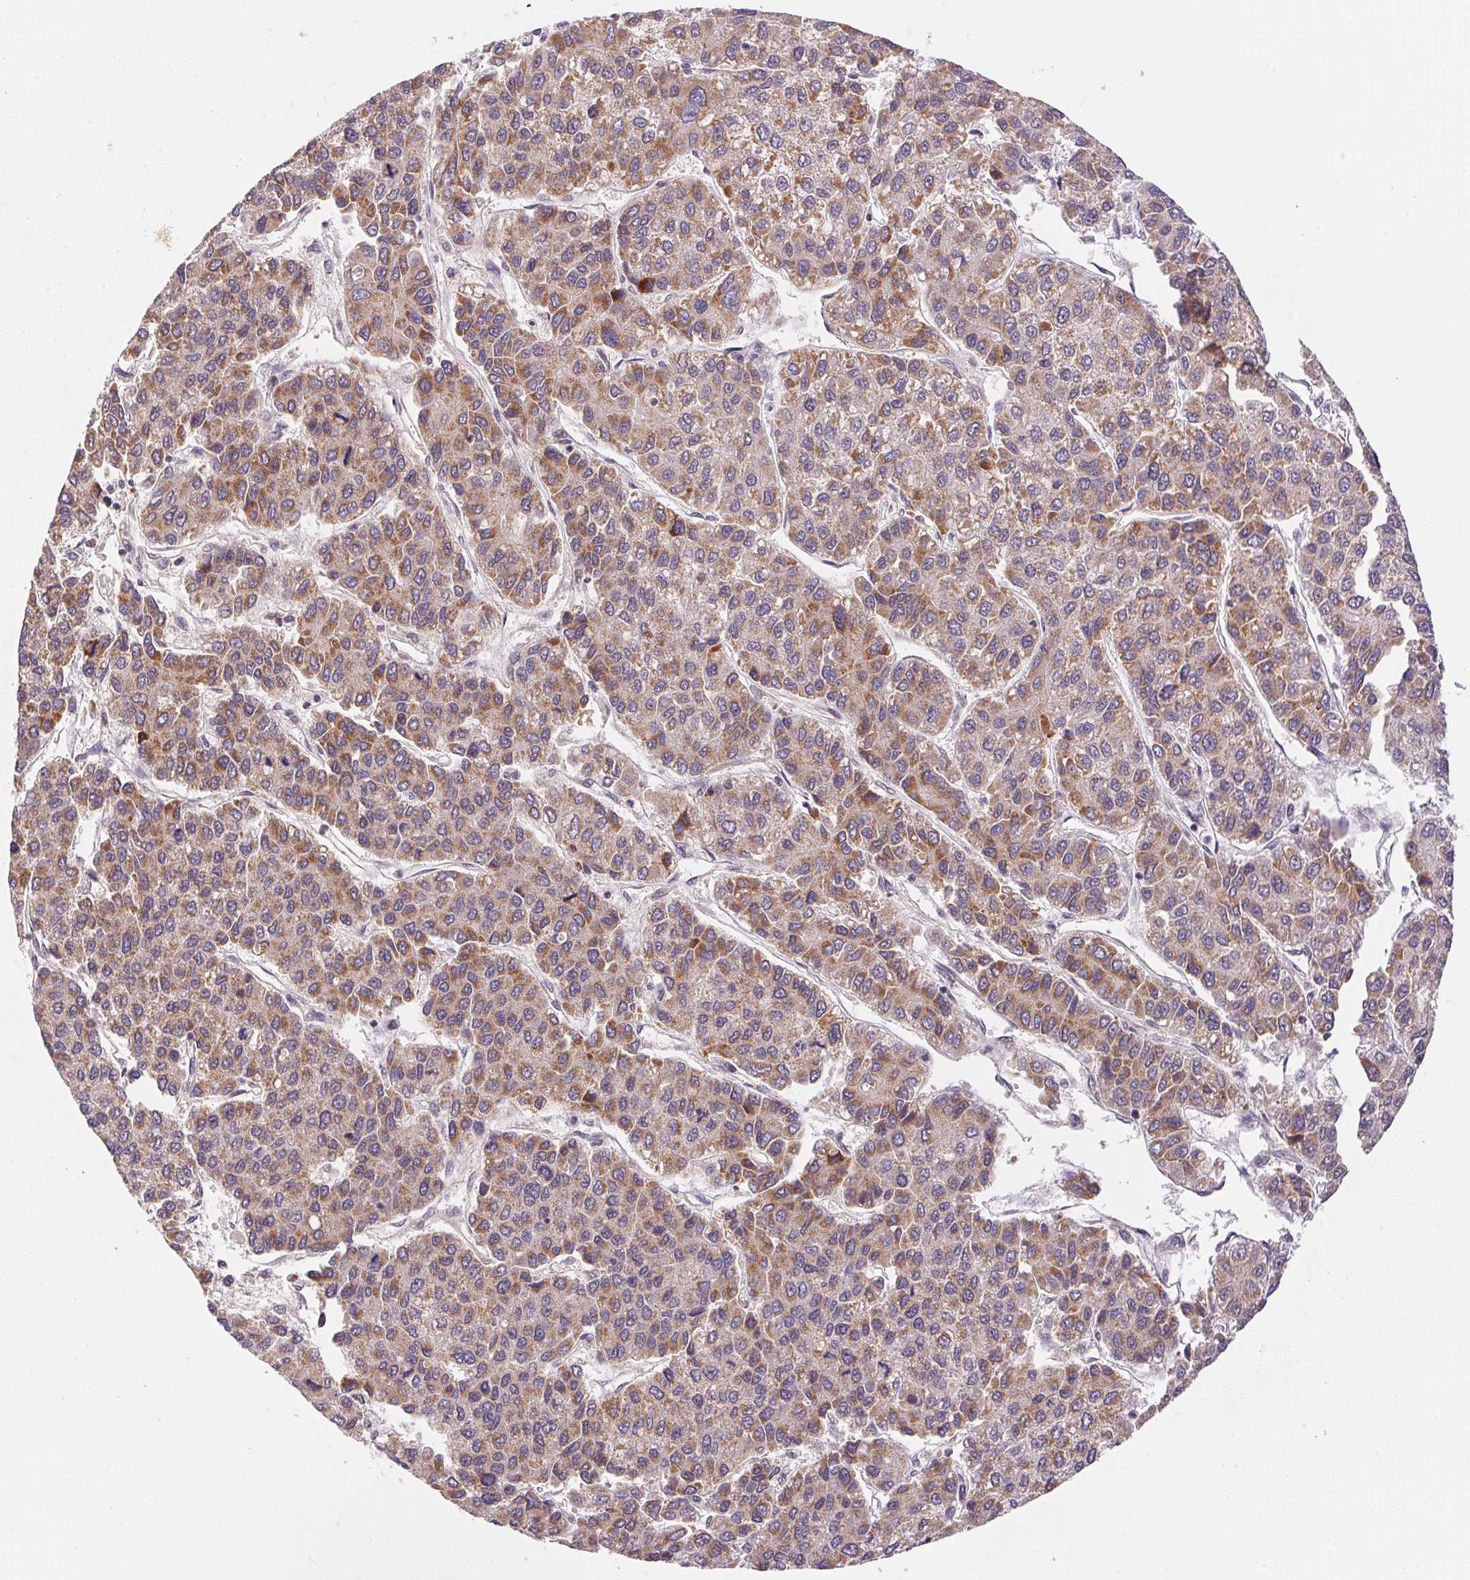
{"staining": {"intensity": "moderate", "quantity": ">75%", "location": "cytoplasmic/membranous"}, "tissue": "liver cancer", "cell_type": "Tumor cells", "image_type": "cancer", "snomed": [{"axis": "morphology", "description": "Carcinoma, Hepatocellular, NOS"}, {"axis": "topography", "description": "Liver"}], "caption": "An IHC photomicrograph of tumor tissue is shown. Protein staining in brown shows moderate cytoplasmic/membranous positivity in liver cancer (hepatocellular carcinoma) within tumor cells.", "gene": "BNIP5", "patient": {"sex": "female", "age": 66}}